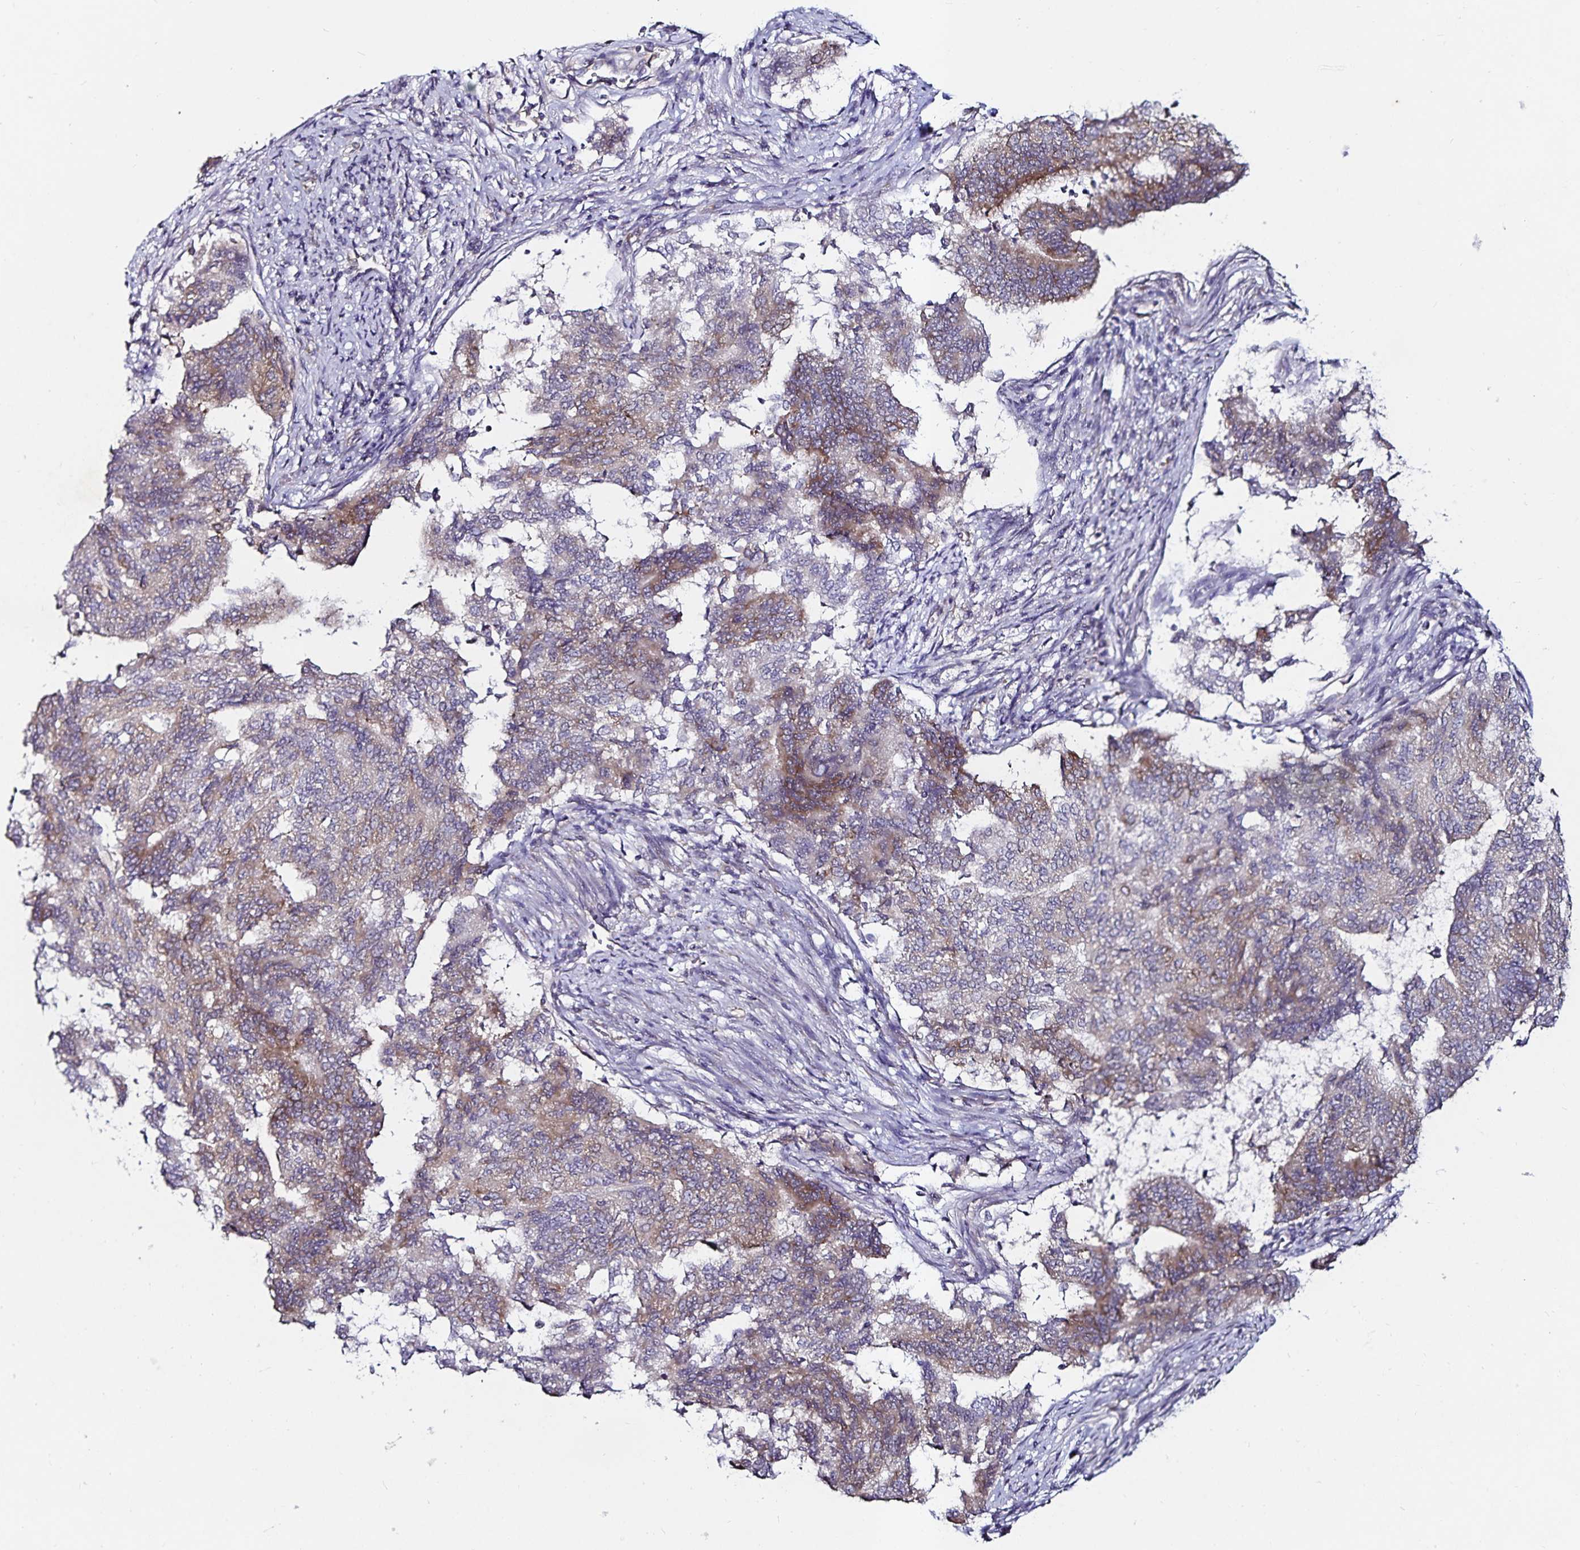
{"staining": {"intensity": "moderate", "quantity": "25%-75%", "location": "cytoplasmic/membranous"}, "tissue": "endometrial cancer", "cell_type": "Tumor cells", "image_type": "cancer", "snomed": [{"axis": "morphology", "description": "Adenocarcinoma, NOS"}, {"axis": "topography", "description": "Endometrium"}], "caption": "Immunohistochemical staining of human endometrial cancer (adenocarcinoma) demonstrates medium levels of moderate cytoplasmic/membranous expression in about 25%-75% of tumor cells.", "gene": "FAM120A", "patient": {"sex": "female", "age": 65}}